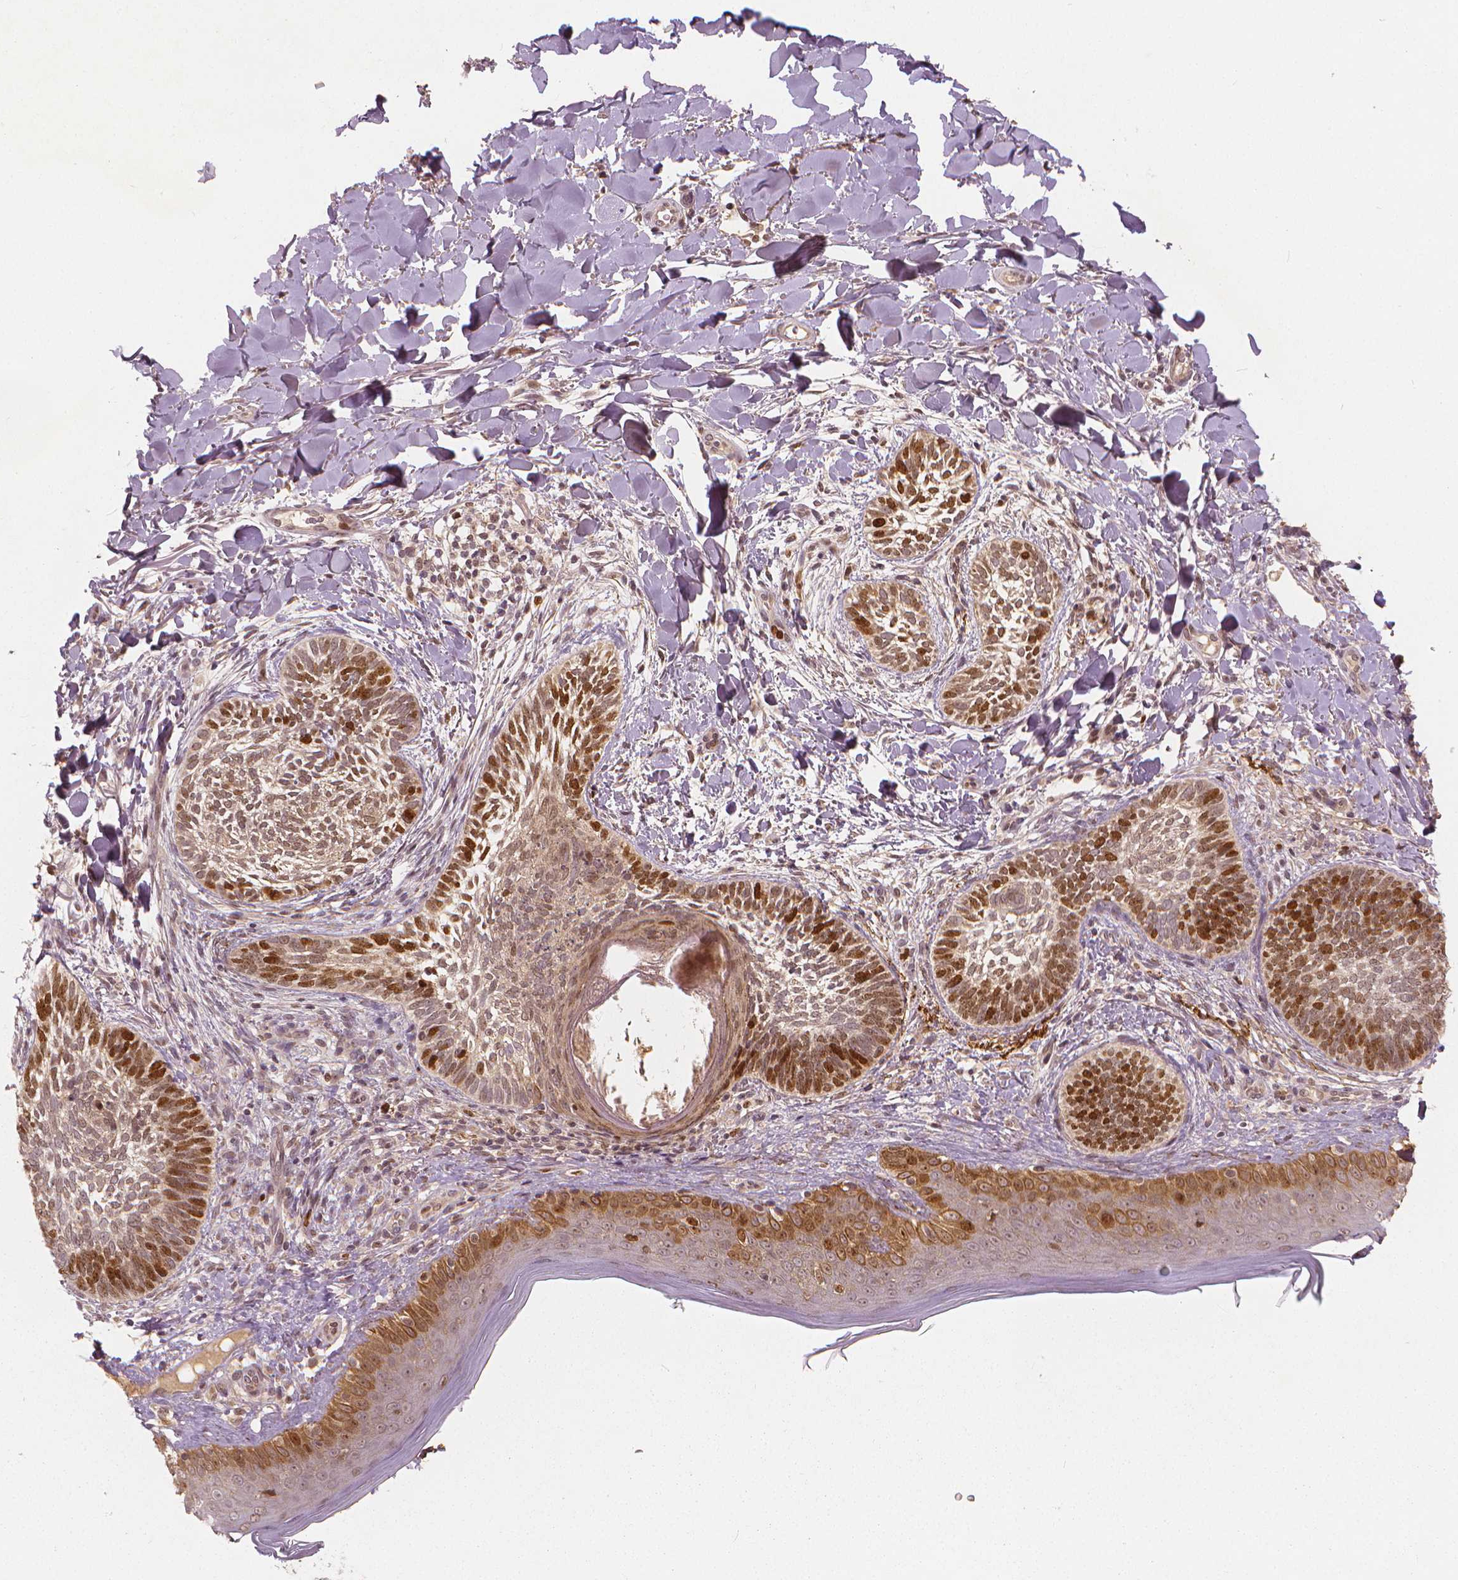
{"staining": {"intensity": "moderate", "quantity": ">75%", "location": "nuclear"}, "tissue": "skin cancer", "cell_type": "Tumor cells", "image_type": "cancer", "snomed": [{"axis": "morphology", "description": "Normal tissue, NOS"}, {"axis": "morphology", "description": "Basal cell carcinoma"}, {"axis": "topography", "description": "Skin"}], "caption": "A brown stain shows moderate nuclear positivity of a protein in skin cancer (basal cell carcinoma) tumor cells. Using DAB (brown) and hematoxylin (blue) stains, captured at high magnification using brightfield microscopy.", "gene": "NSD2", "patient": {"sex": "male", "age": 46}}